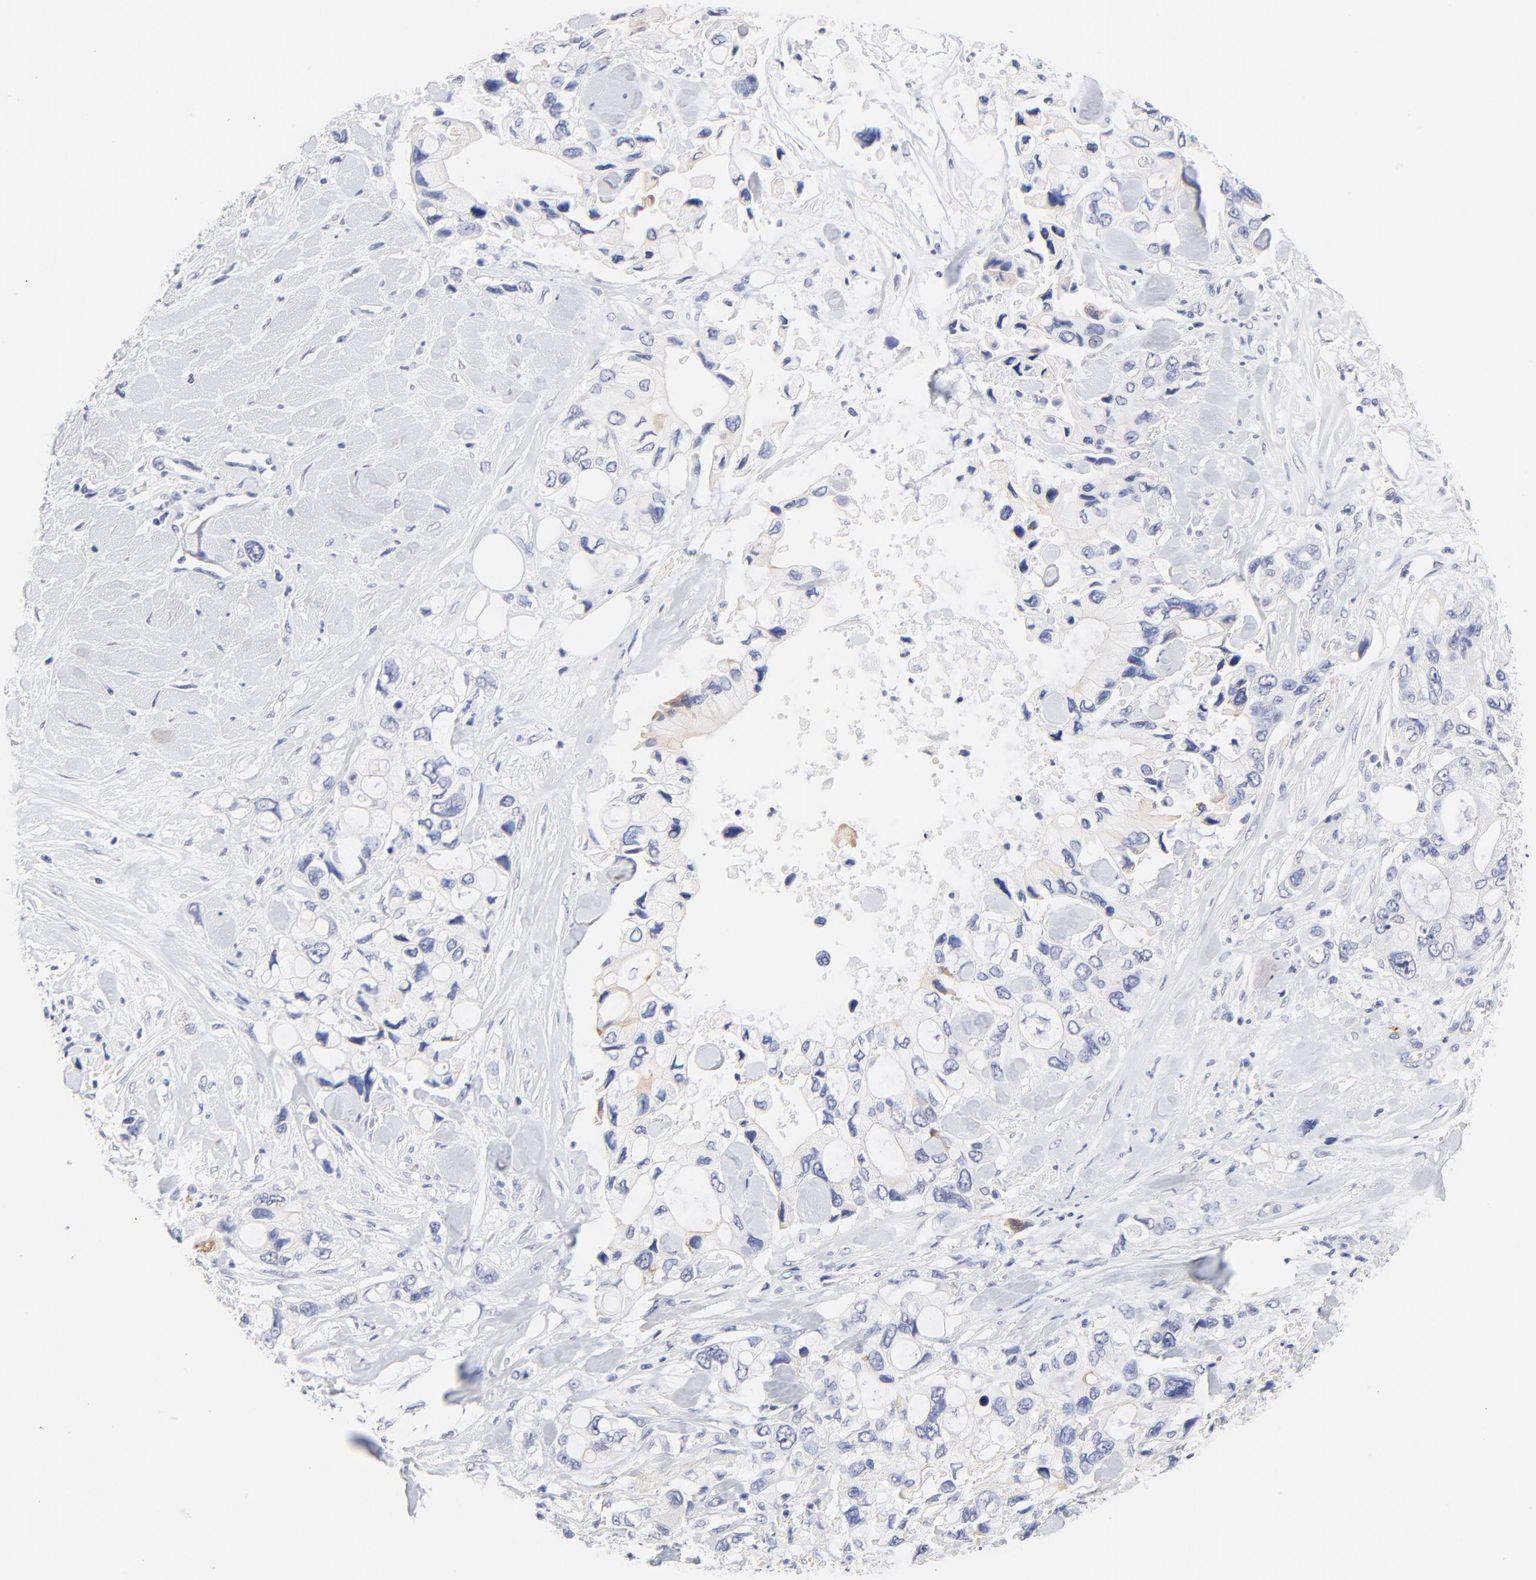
{"staining": {"intensity": "negative", "quantity": "none", "location": "none"}, "tissue": "pancreatic cancer", "cell_type": "Tumor cells", "image_type": "cancer", "snomed": [{"axis": "morphology", "description": "Adenocarcinoma, NOS"}, {"axis": "topography", "description": "Pancreas"}], "caption": "A micrograph of human adenocarcinoma (pancreatic) is negative for staining in tumor cells.", "gene": "FAM117B", "patient": {"sex": "male", "age": 70}}